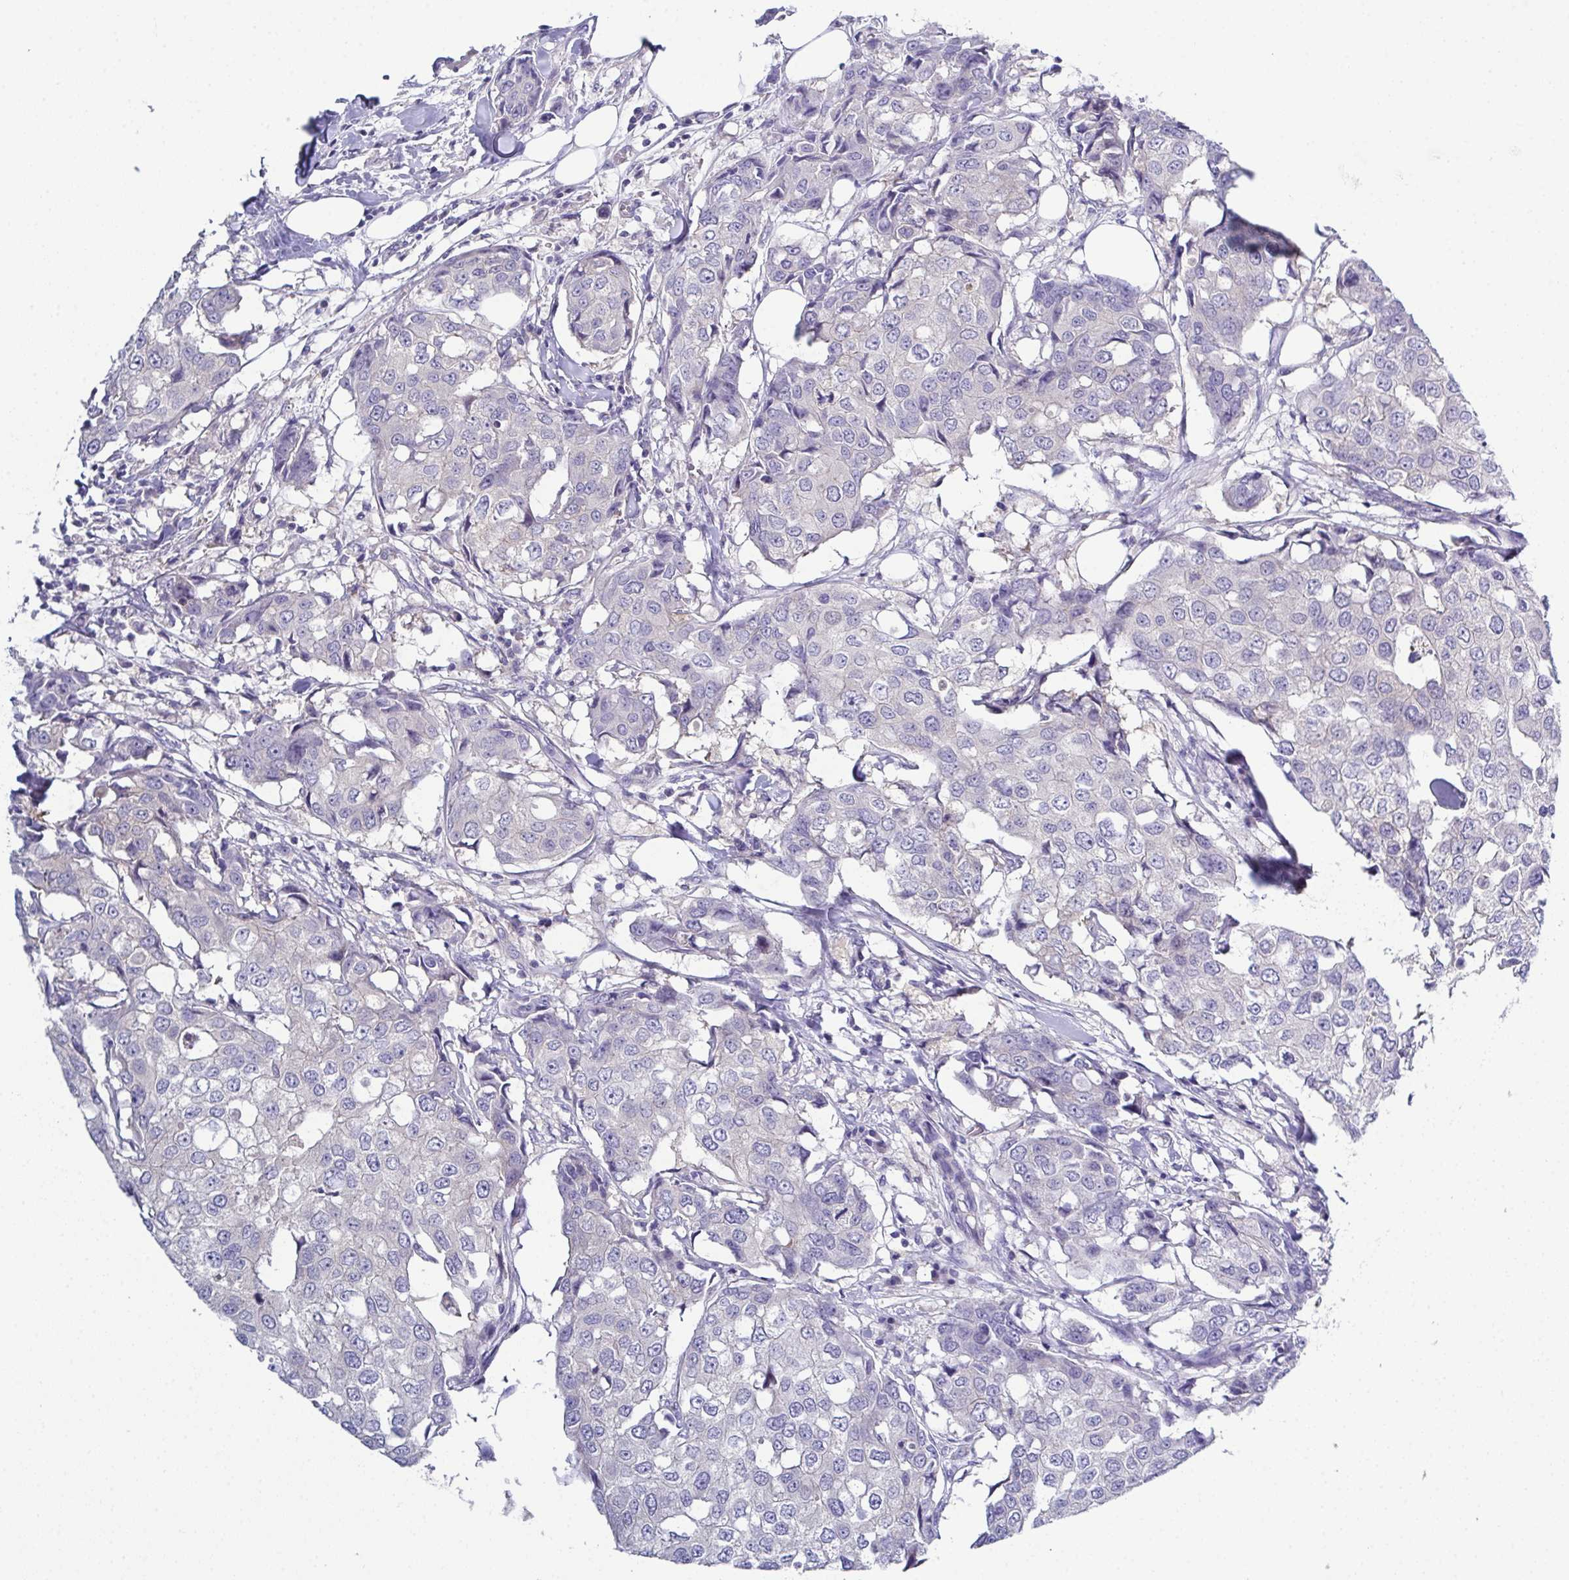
{"staining": {"intensity": "negative", "quantity": "none", "location": "none"}, "tissue": "breast cancer", "cell_type": "Tumor cells", "image_type": "cancer", "snomed": [{"axis": "morphology", "description": "Duct carcinoma"}, {"axis": "topography", "description": "Breast"}], "caption": "High magnification brightfield microscopy of invasive ductal carcinoma (breast) stained with DAB (brown) and counterstained with hematoxylin (blue): tumor cells show no significant positivity.", "gene": "CFAP97D1", "patient": {"sex": "female", "age": 27}}